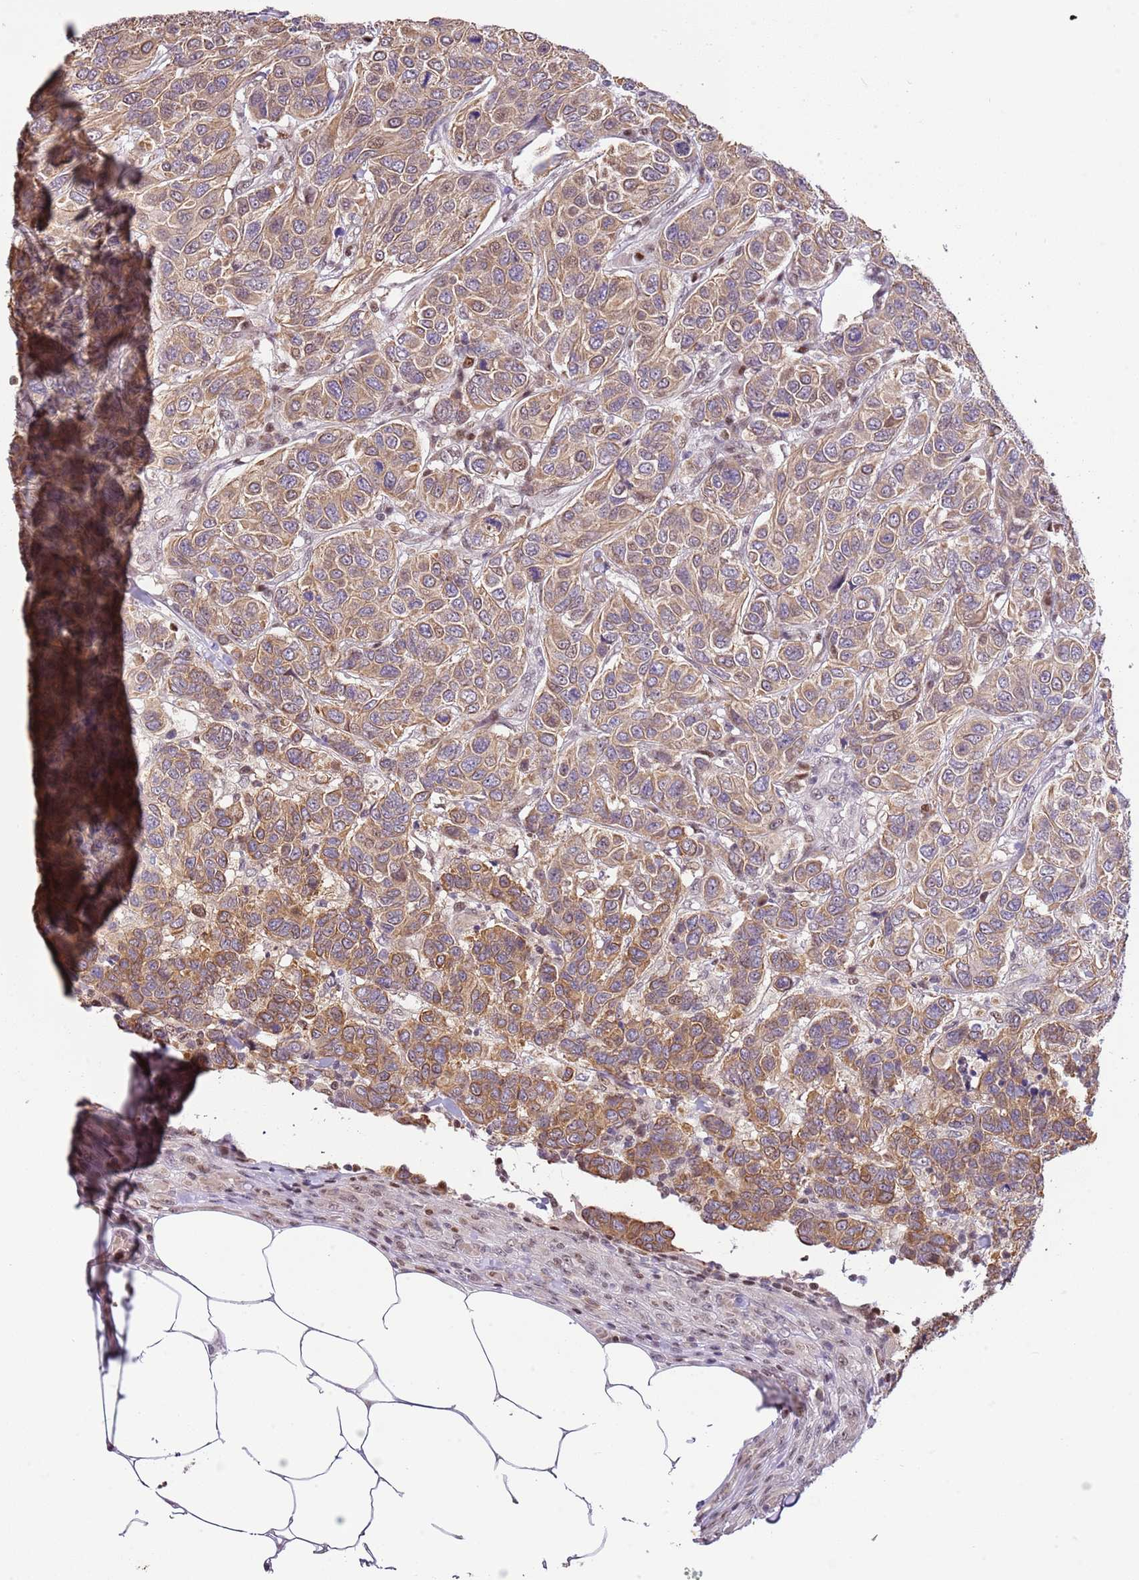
{"staining": {"intensity": "moderate", "quantity": ">75%", "location": "cytoplasmic/membranous"}, "tissue": "breast cancer", "cell_type": "Tumor cells", "image_type": "cancer", "snomed": [{"axis": "morphology", "description": "Duct carcinoma"}, {"axis": "topography", "description": "Breast"}], "caption": "DAB (3,3'-diaminobenzidine) immunohistochemical staining of breast intraductal carcinoma exhibits moderate cytoplasmic/membranous protein positivity in approximately >75% of tumor cells.", "gene": "RFK", "patient": {"sex": "female", "age": 55}}